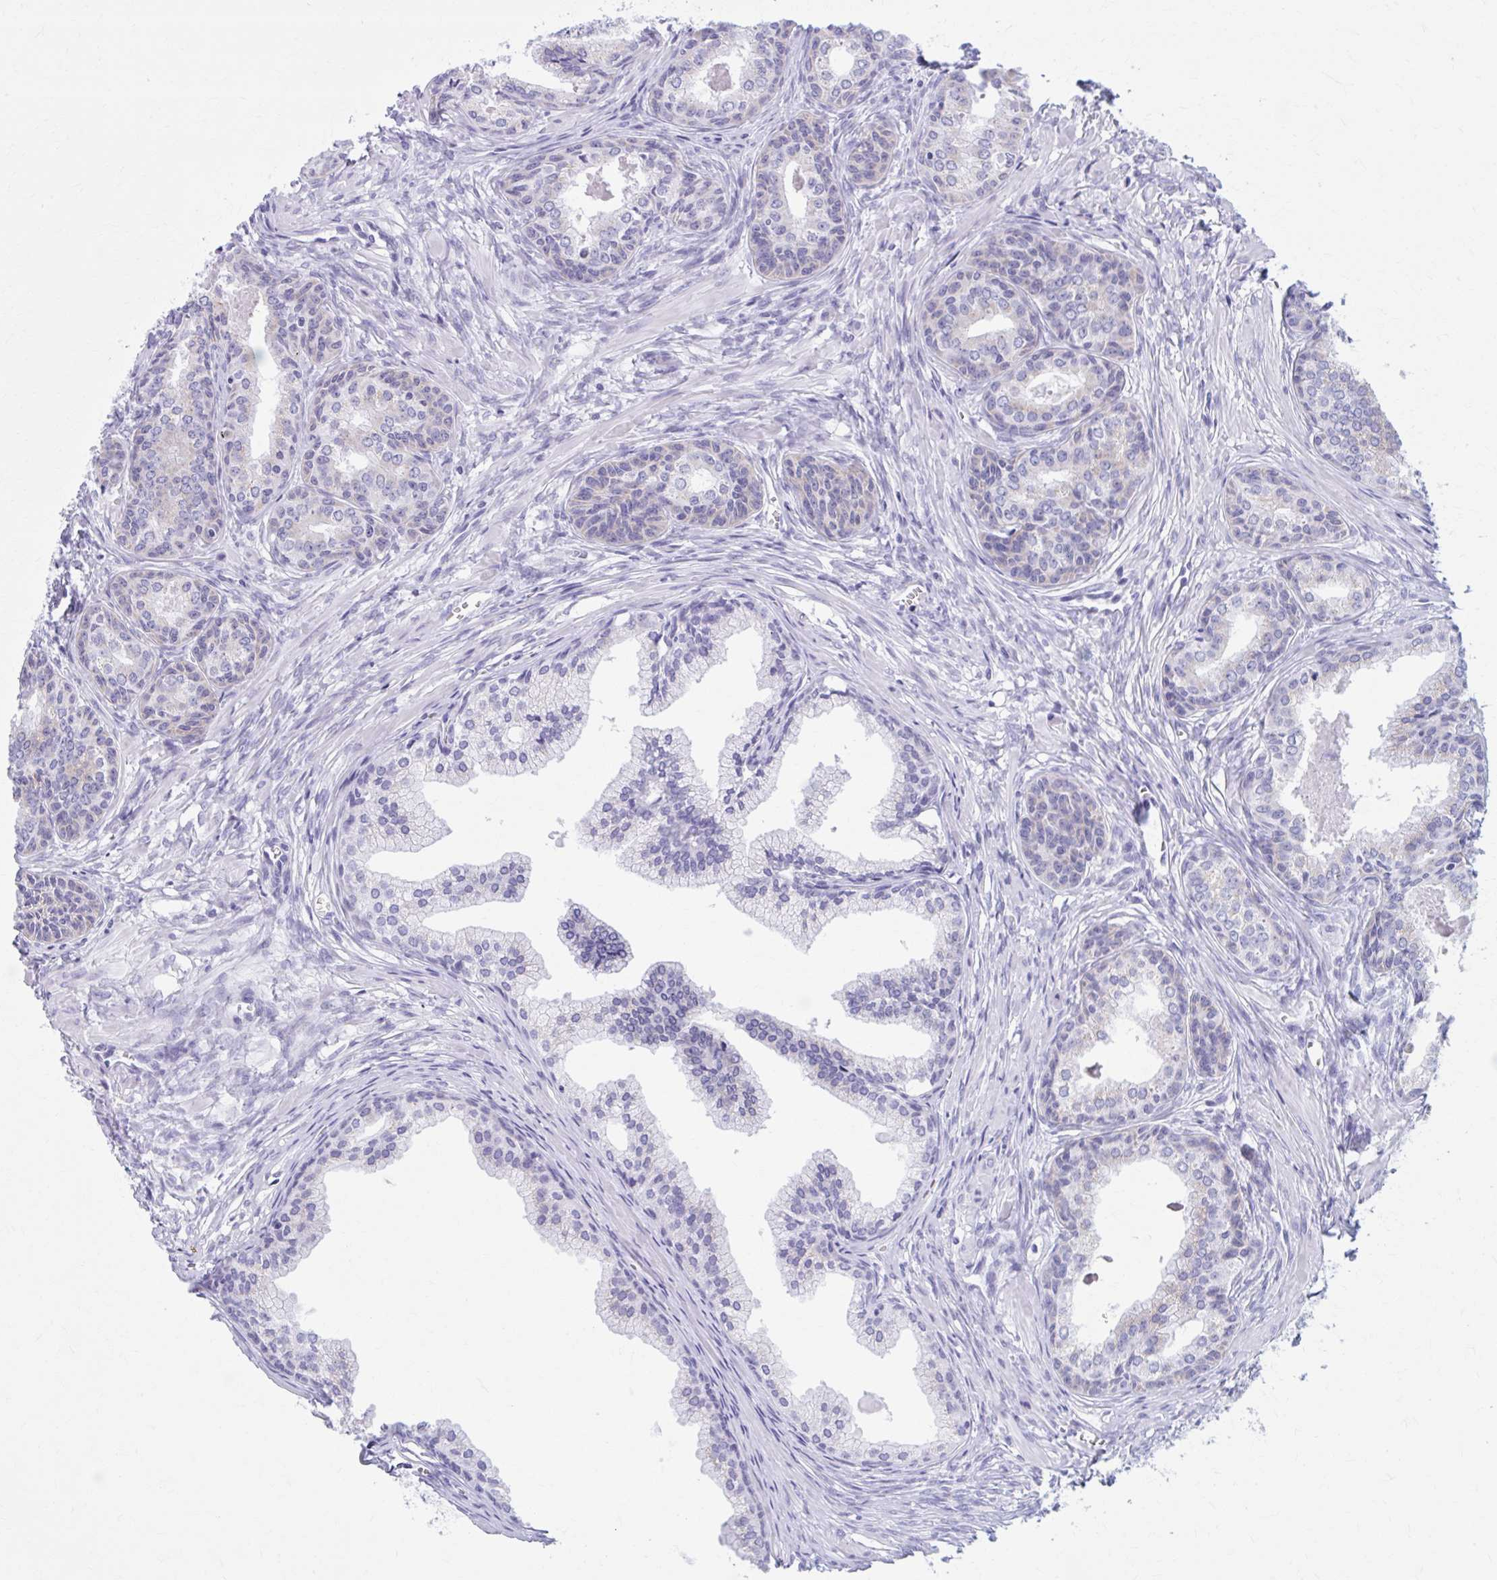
{"staining": {"intensity": "weak", "quantity": "<25%", "location": "cytoplasmic/membranous"}, "tissue": "prostate cancer", "cell_type": "Tumor cells", "image_type": "cancer", "snomed": [{"axis": "morphology", "description": "Adenocarcinoma, High grade"}, {"axis": "topography", "description": "Prostate"}], "caption": "Tumor cells show no significant staining in high-grade adenocarcinoma (prostate). (Immunohistochemistry (ihc), brightfield microscopy, high magnification).", "gene": "KCNE2", "patient": {"sex": "male", "age": 68}}